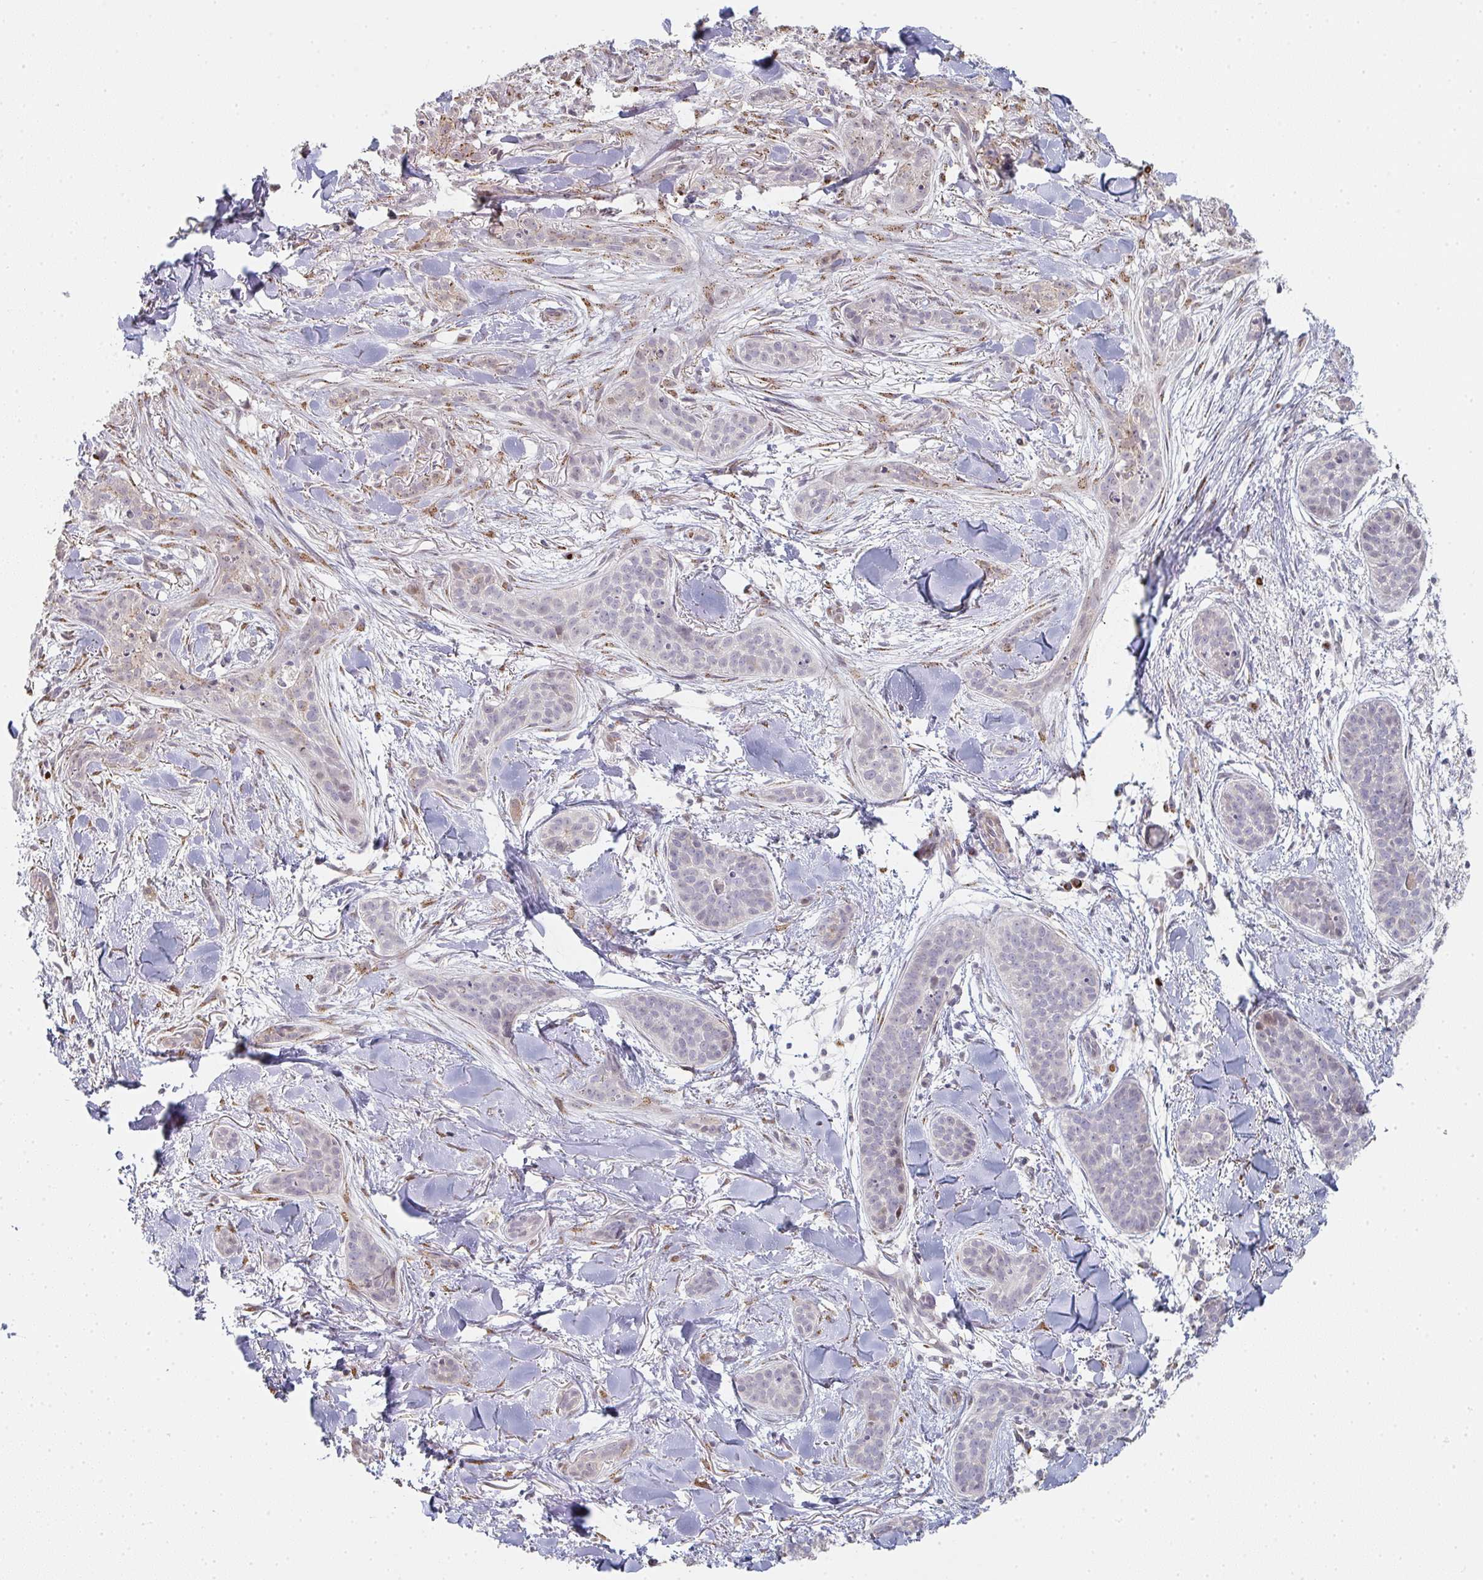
{"staining": {"intensity": "moderate", "quantity": "<25%", "location": "cytoplasmic/membranous"}, "tissue": "skin cancer", "cell_type": "Tumor cells", "image_type": "cancer", "snomed": [{"axis": "morphology", "description": "Basal cell carcinoma"}, {"axis": "topography", "description": "Skin"}], "caption": "A histopathology image showing moderate cytoplasmic/membranous positivity in about <25% of tumor cells in skin cancer, as visualized by brown immunohistochemical staining.", "gene": "ZNF526", "patient": {"sex": "male", "age": 52}}